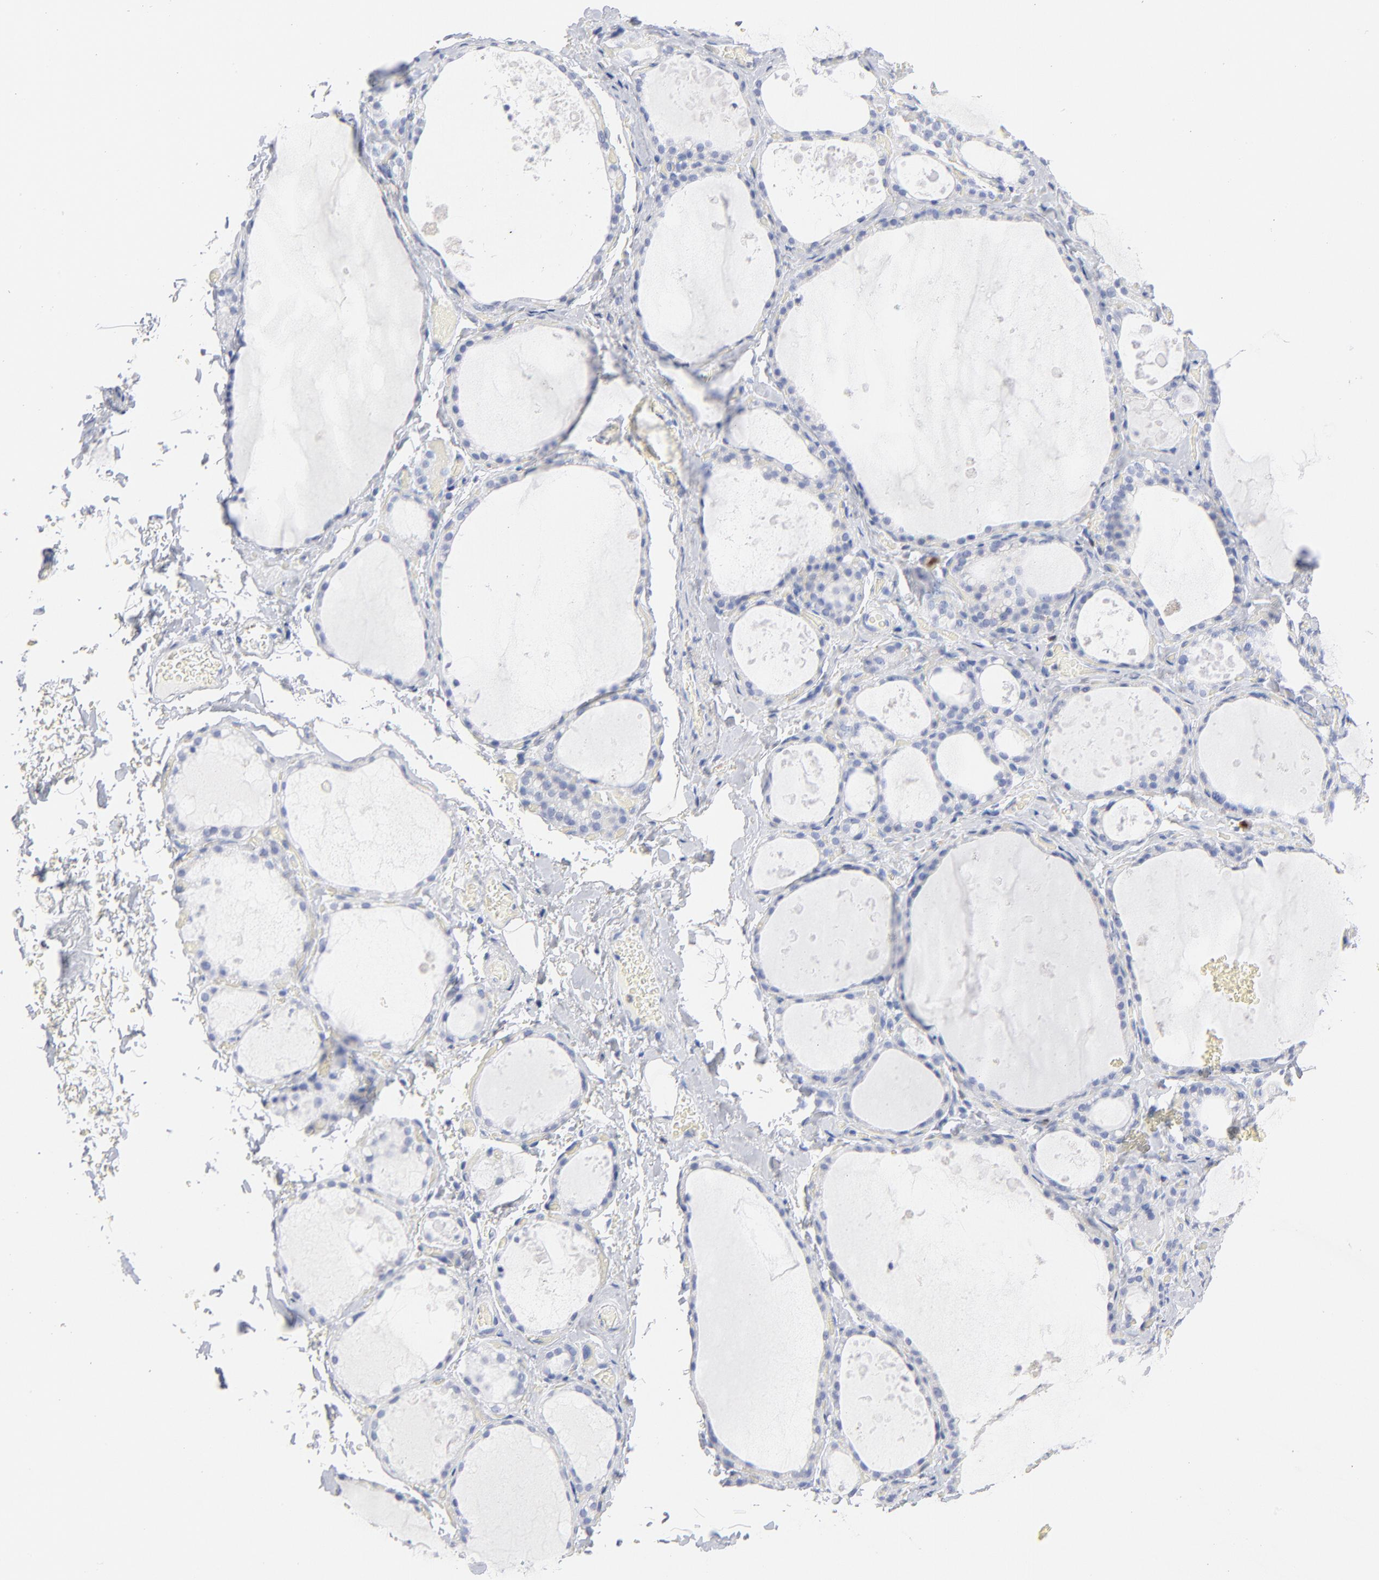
{"staining": {"intensity": "negative", "quantity": "none", "location": "none"}, "tissue": "thyroid gland", "cell_type": "Glandular cells", "image_type": "normal", "snomed": [{"axis": "morphology", "description": "Normal tissue, NOS"}, {"axis": "topography", "description": "Thyroid gland"}], "caption": "Protein analysis of normal thyroid gland displays no significant positivity in glandular cells. (Stains: DAB (3,3'-diaminobenzidine) IHC with hematoxylin counter stain, Microscopy: brightfield microscopy at high magnification).", "gene": "IFIT2", "patient": {"sex": "male", "age": 61}}